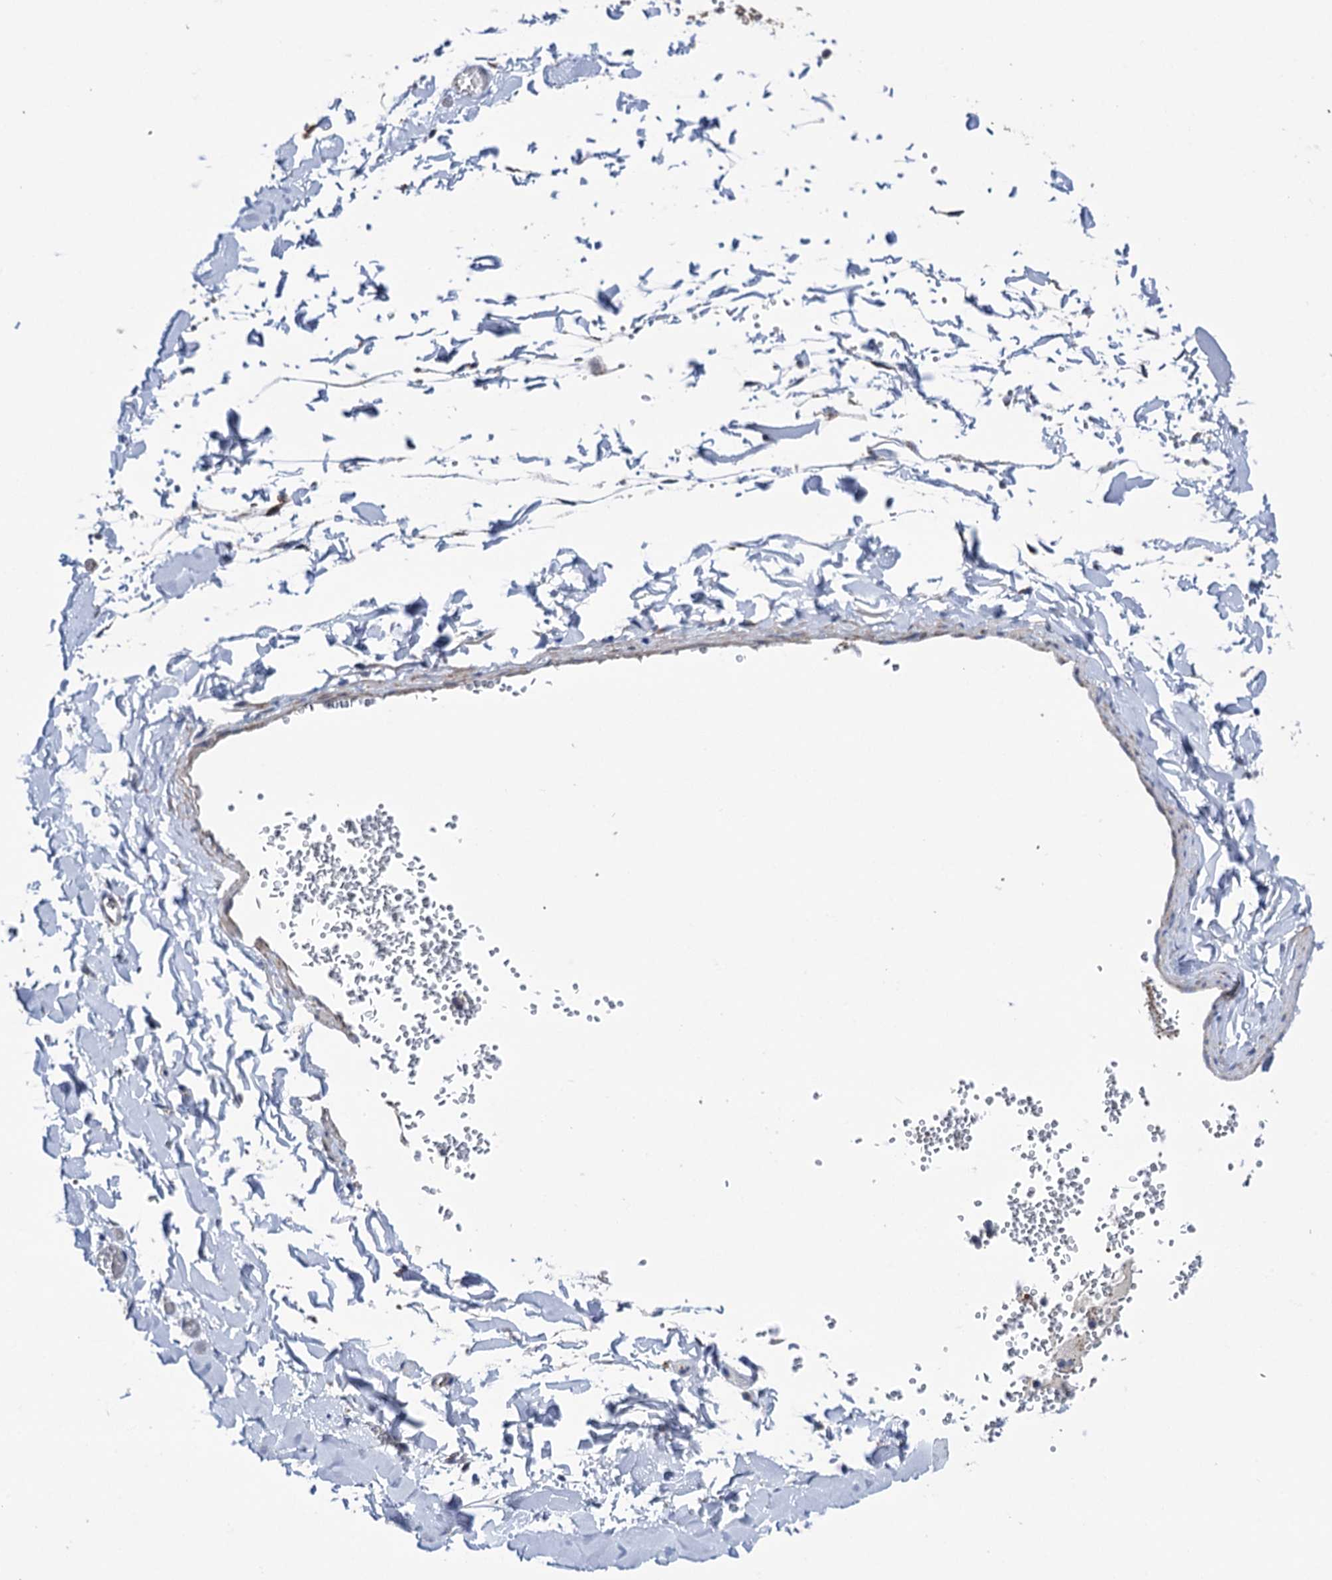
{"staining": {"intensity": "negative", "quantity": "none", "location": "none"}, "tissue": "adipose tissue", "cell_type": "Adipocytes", "image_type": "normal", "snomed": [{"axis": "morphology", "description": "Normal tissue, NOS"}, {"axis": "topography", "description": "Gallbladder"}, {"axis": "topography", "description": "Peripheral nerve tissue"}], "caption": "Image shows no protein expression in adipocytes of benign adipose tissue. (DAB (3,3'-diaminobenzidine) IHC visualized using brightfield microscopy, high magnification).", "gene": "SUCLA2", "patient": {"sex": "male", "age": 38}}